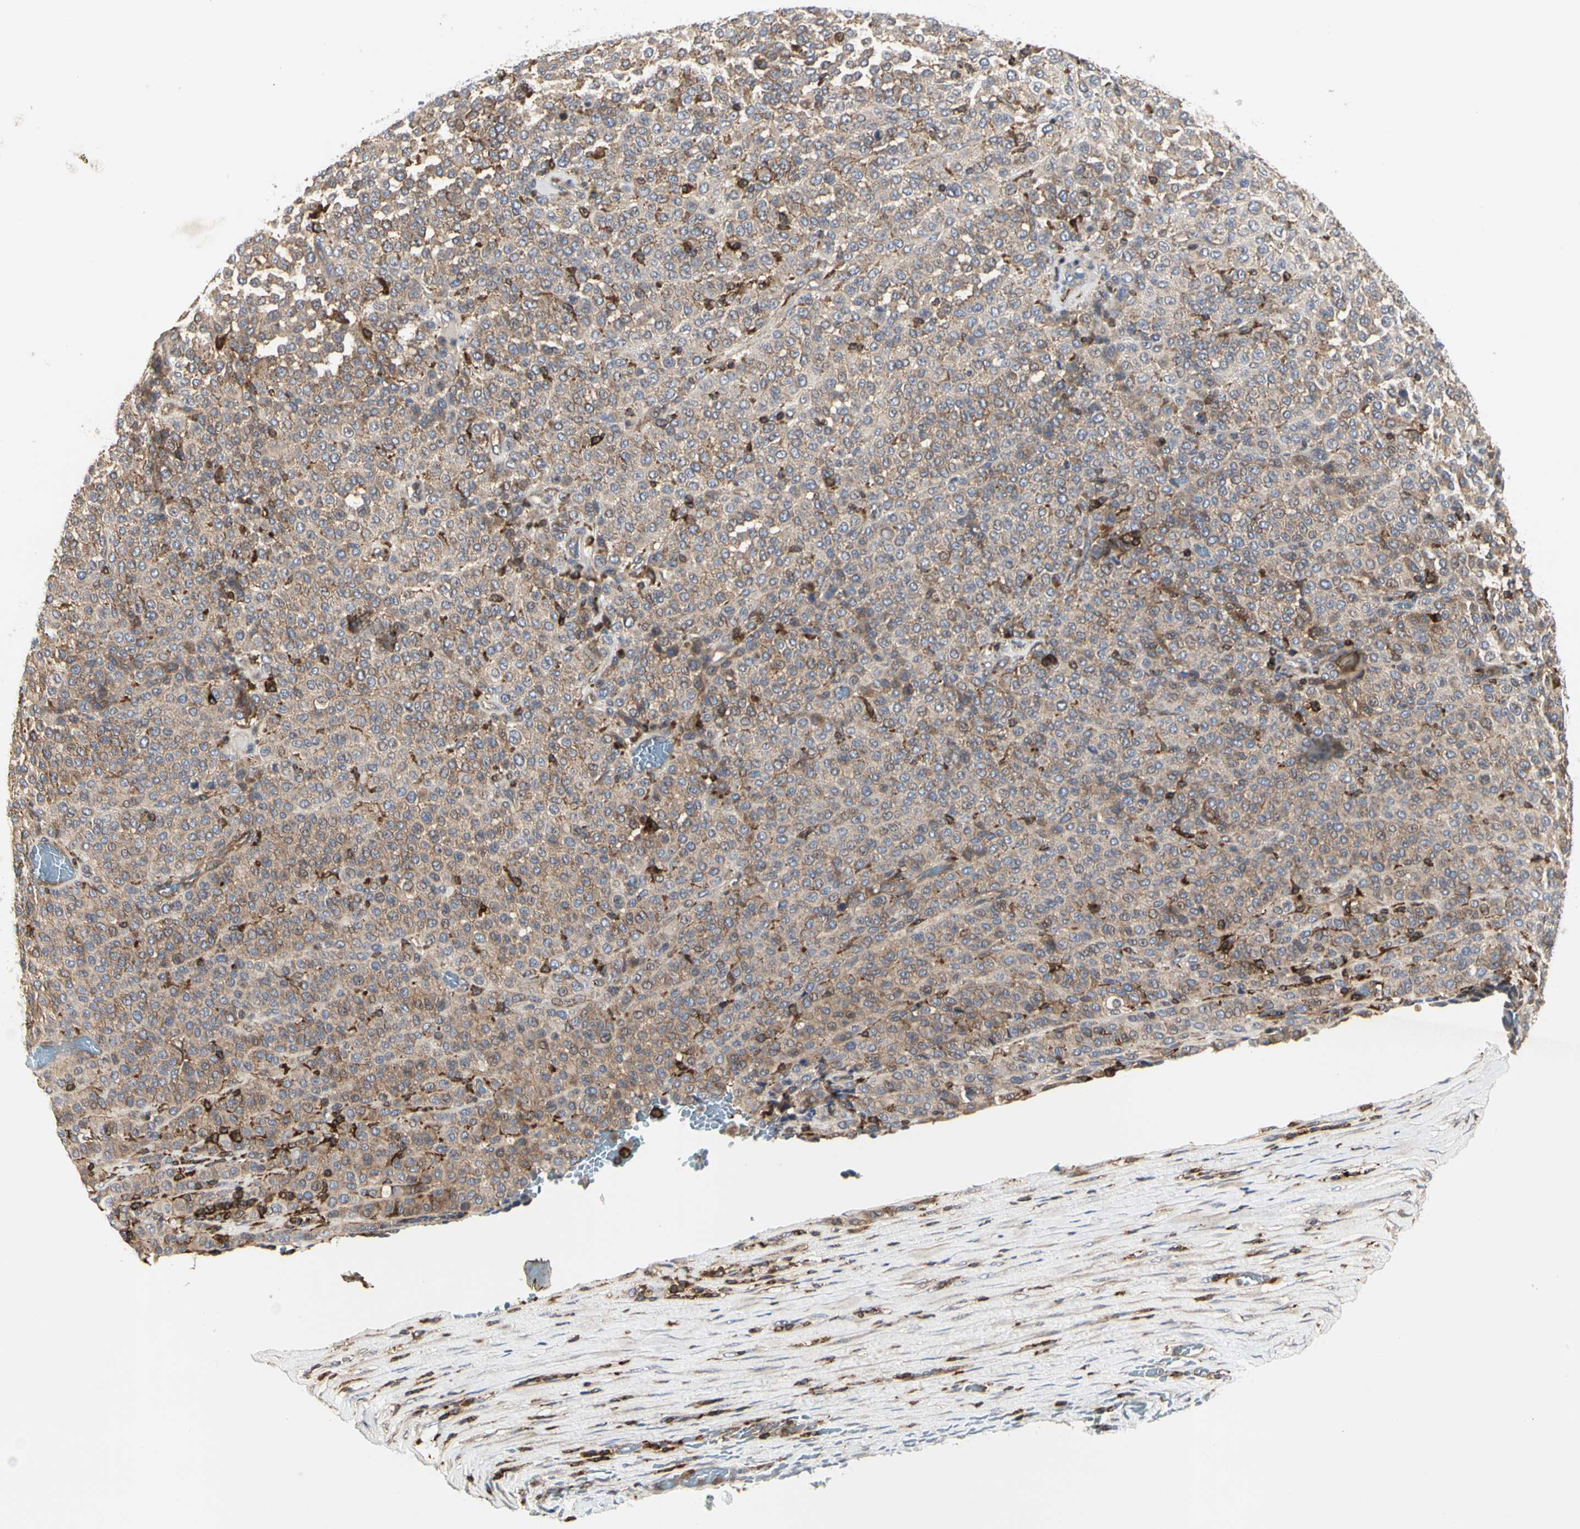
{"staining": {"intensity": "weak", "quantity": ">75%", "location": "cytoplasmic/membranous"}, "tissue": "melanoma", "cell_type": "Tumor cells", "image_type": "cancer", "snomed": [{"axis": "morphology", "description": "Malignant melanoma, Metastatic site"}, {"axis": "topography", "description": "Pancreas"}], "caption": "High-magnification brightfield microscopy of melanoma stained with DAB (3,3'-diaminobenzidine) (brown) and counterstained with hematoxylin (blue). tumor cells exhibit weak cytoplasmic/membranous expression is present in approximately>75% of cells. (Brightfield microscopy of DAB IHC at high magnification).", "gene": "NAPG", "patient": {"sex": "female", "age": 30}}